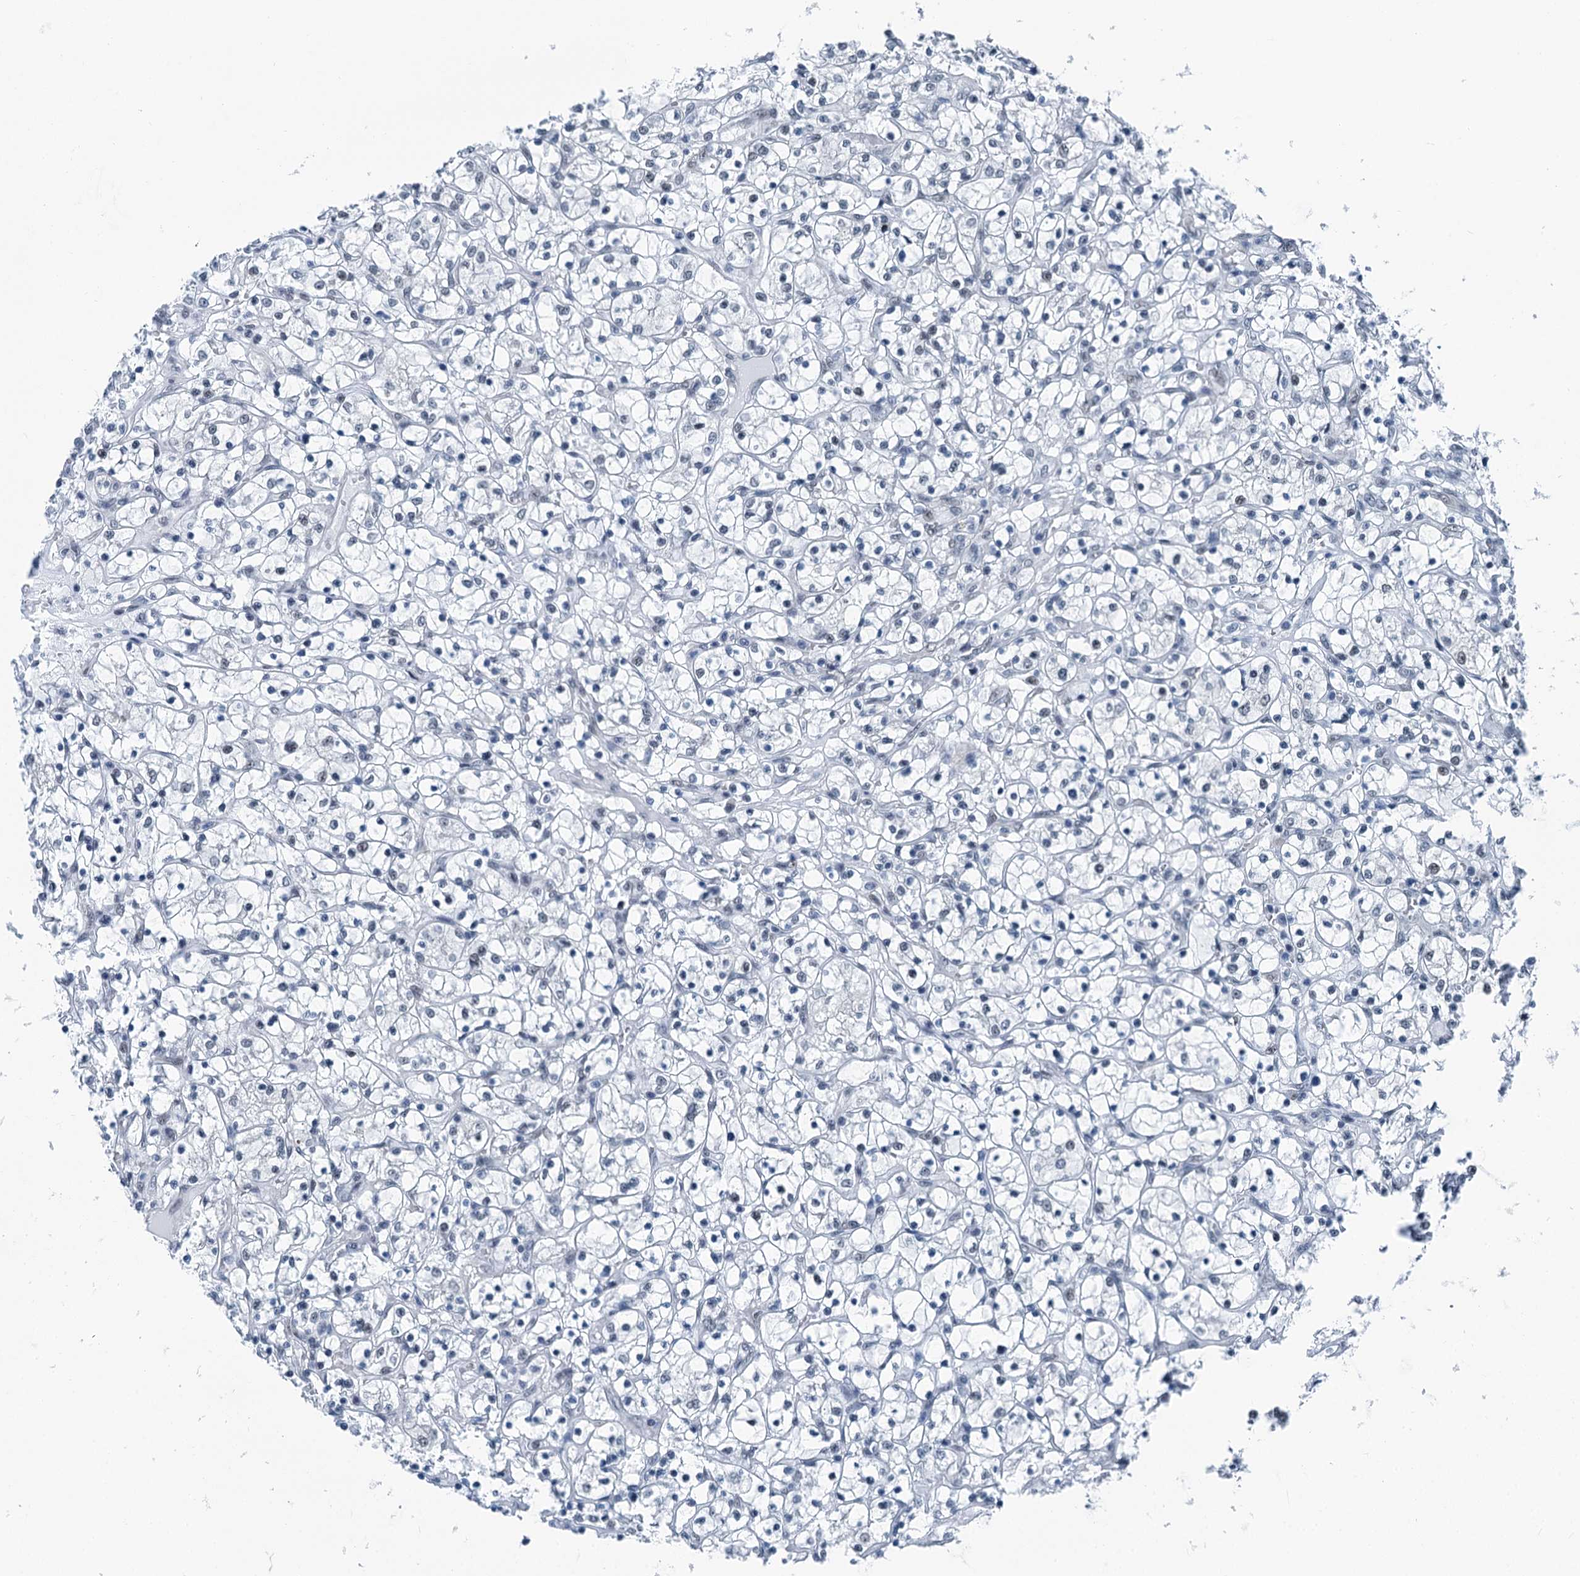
{"staining": {"intensity": "negative", "quantity": "none", "location": "none"}, "tissue": "renal cancer", "cell_type": "Tumor cells", "image_type": "cancer", "snomed": [{"axis": "morphology", "description": "Adenocarcinoma, NOS"}, {"axis": "topography", "description": "Kidney"}], "caption": "High magnification brightfield microscopy of renal cancer stained with DAB (brown) and counterstained with hematoxylin (blue): tumor cells show no significant expression.", "gene": "TRPT1", "patient": {"sex": "female", "age": 69}}